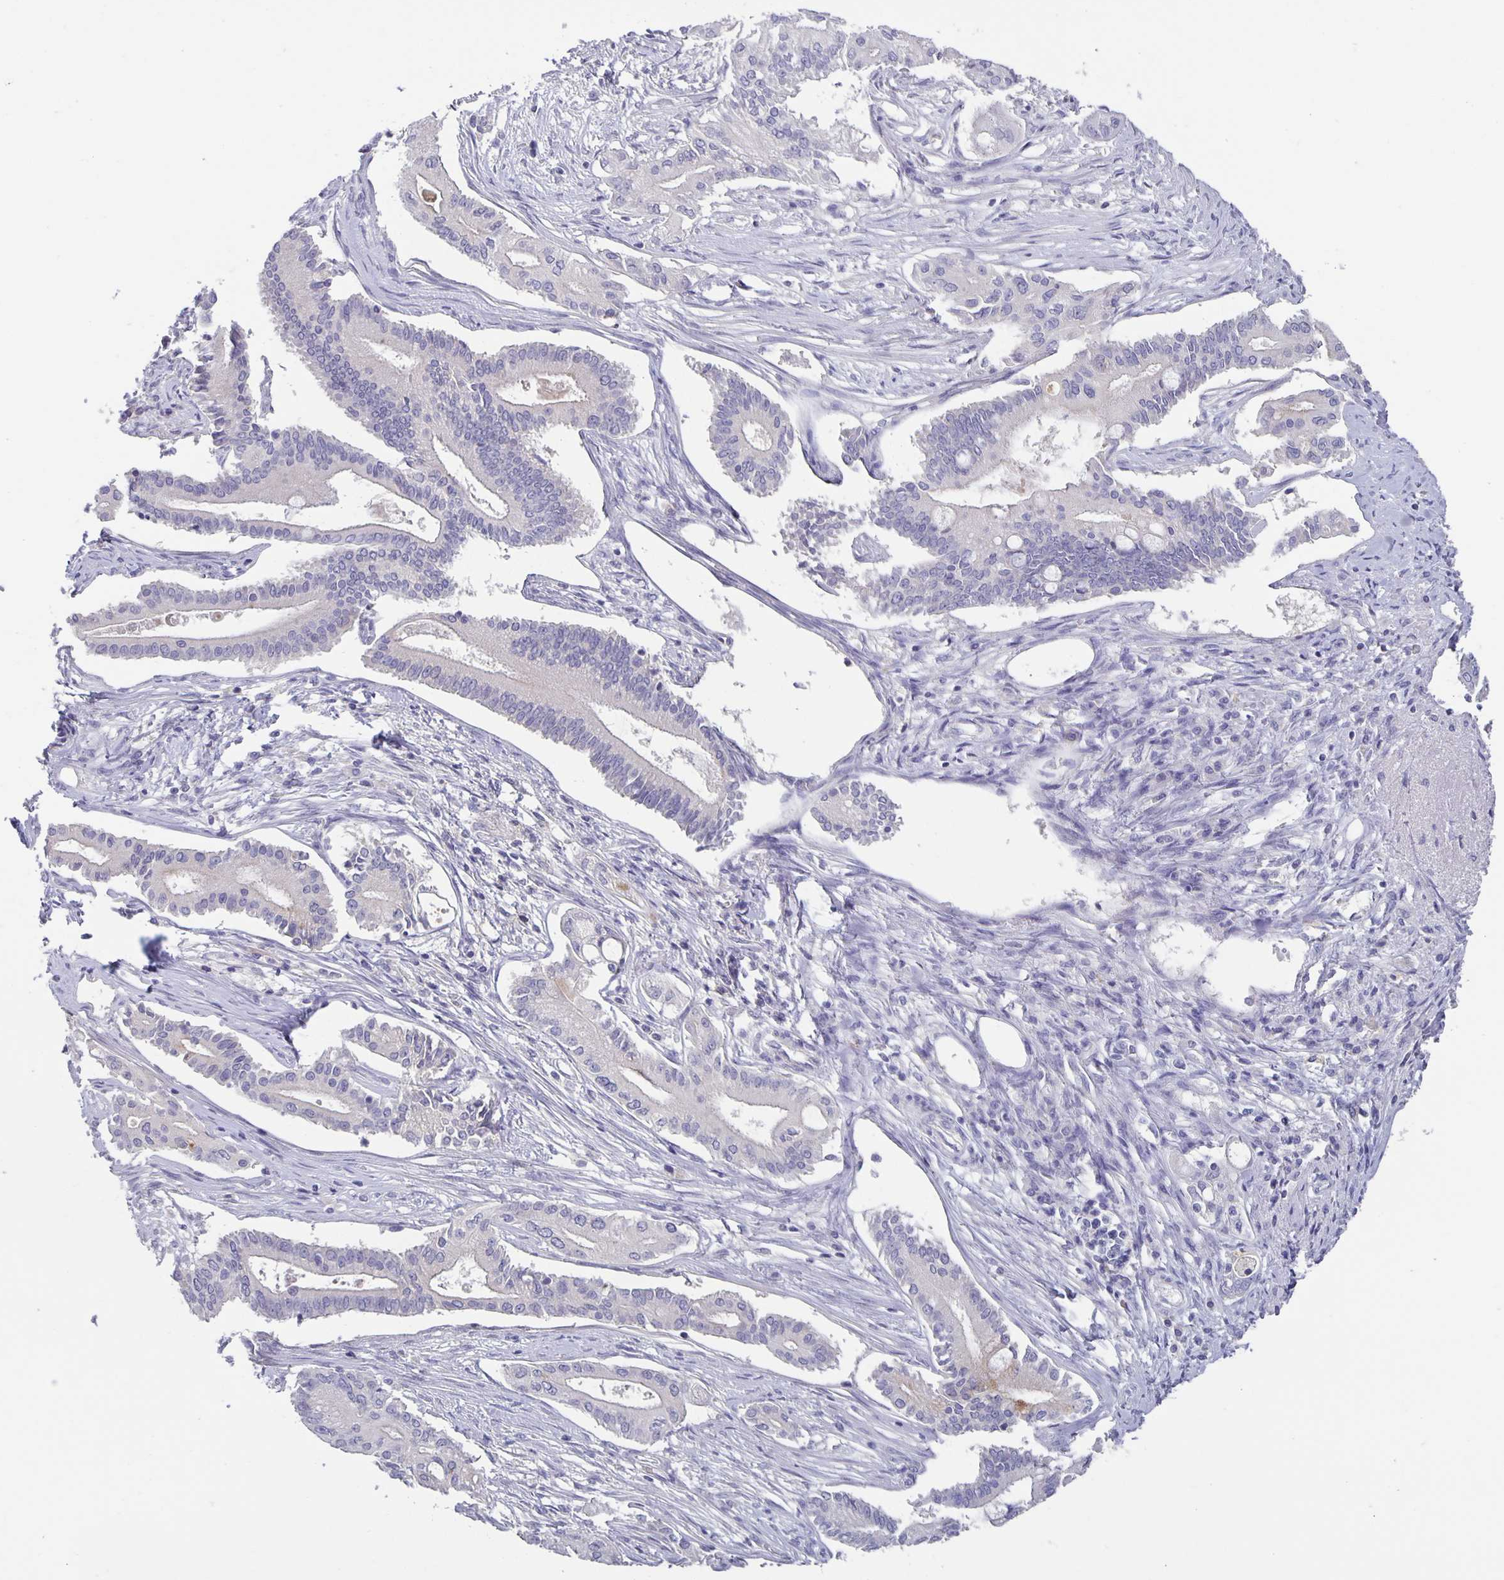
{"staining": {"intensity": "negative", "quantity": "none", "location": "none"}, "tissue": "pancreatic cancer", "cell_type": "Tumor cells", "image_type": "cancer", "snomed": [{"axis": "morphology", "description": "Adenocarcinoma, NOS"}, {"axis": "topography", "description": "Pancreas"}], "caption": "Immunohistochemistry (IHC) image of neoplastic tissue: human pancreatic cancer (adenocarcinoma) stained with DAB (3,3'-diaminobenzidine) displays no significant protein expression in tumor cells.", "gene": "GDF15", "patient": {"sex": "female", "age": 68}}